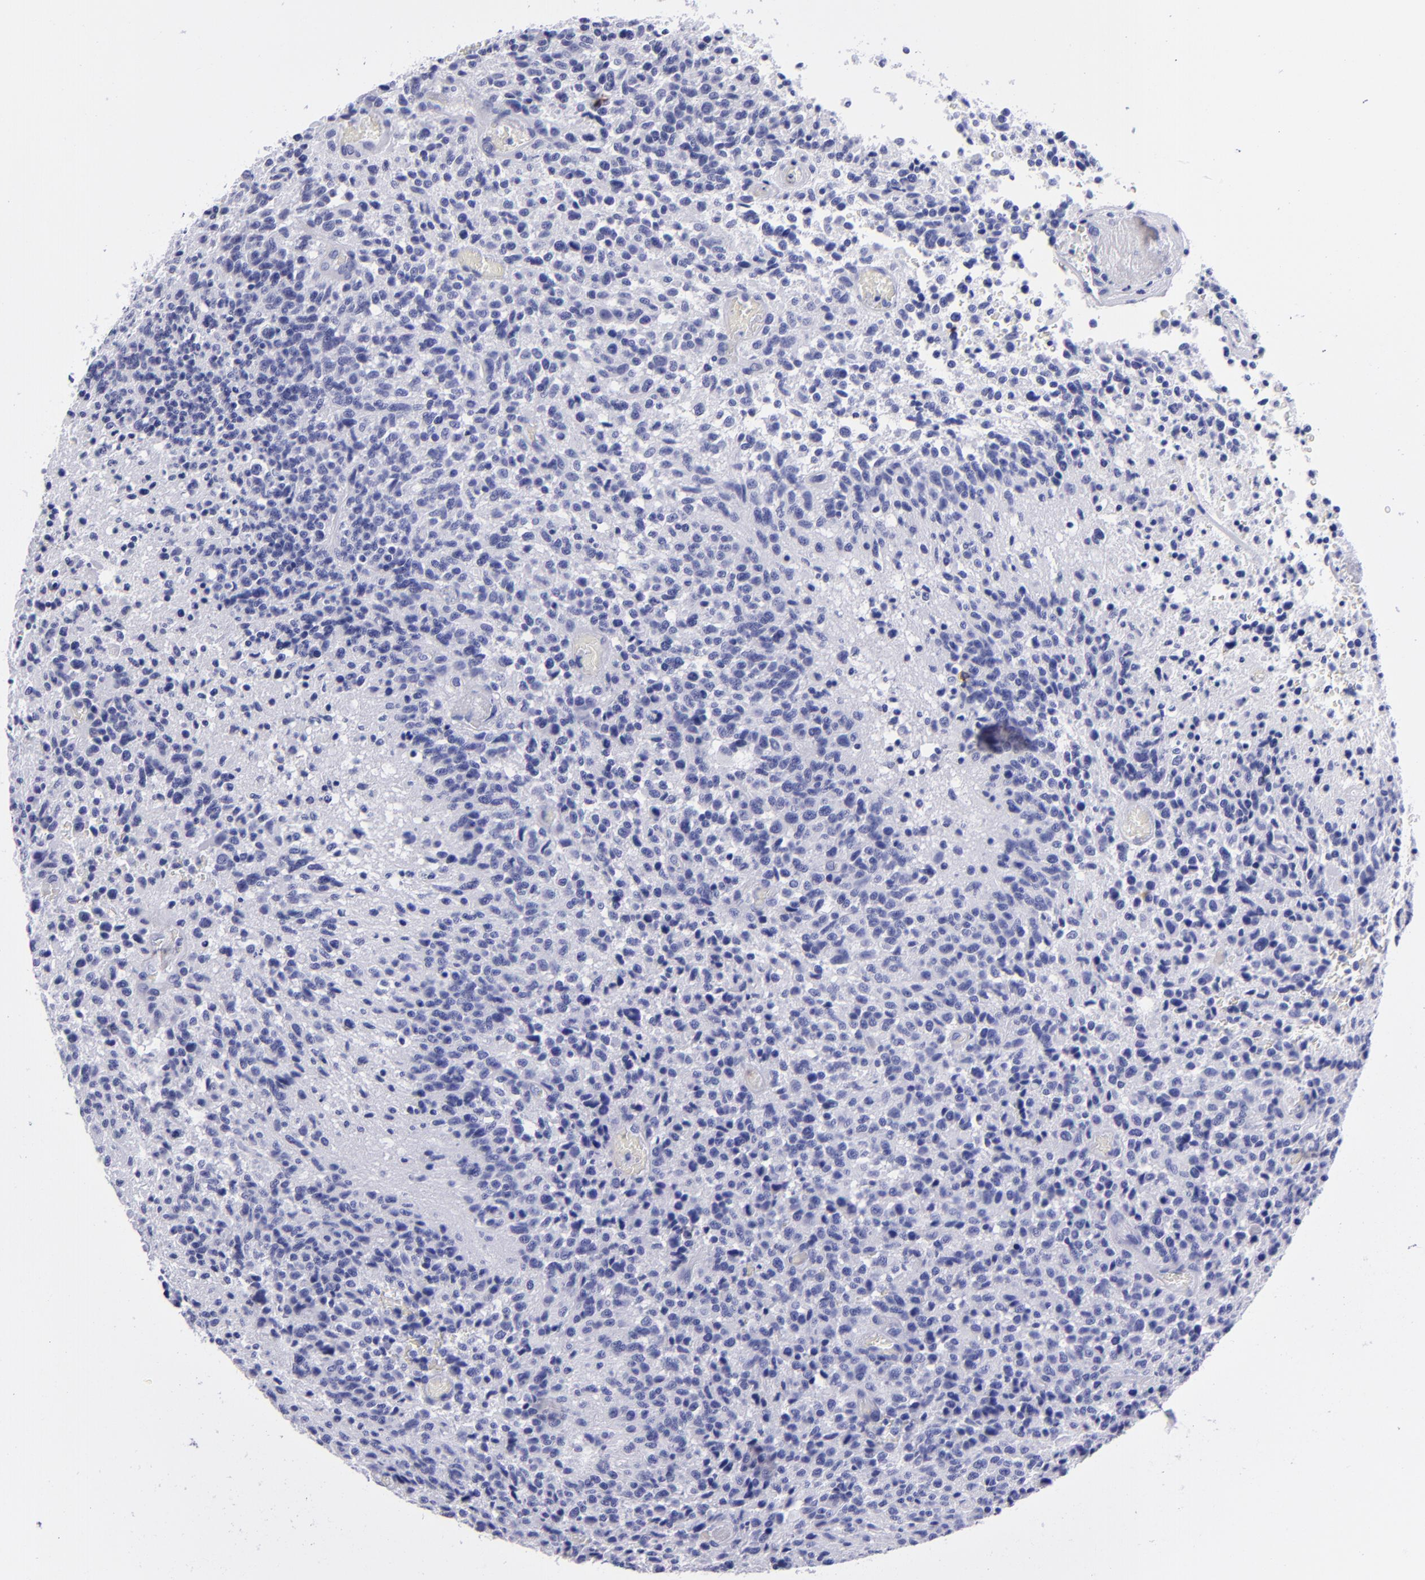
{"staining": {"intensity": "negative", "quantity": "none", "location": "none"}, "tissue": "glioma", "cell_type": "Tumor cells", "image_type": "cancer", "snomed": [{"axis": "morphology", "description": "Glioma, malignant, High grade"}, {"axis": "topography", "description": "Brain"}], "caption": "Tumor cells show no significant expression in high-grade glioma (malignant).", "gene": "CD6", "patient": {"sex": "male", "age": 36}}